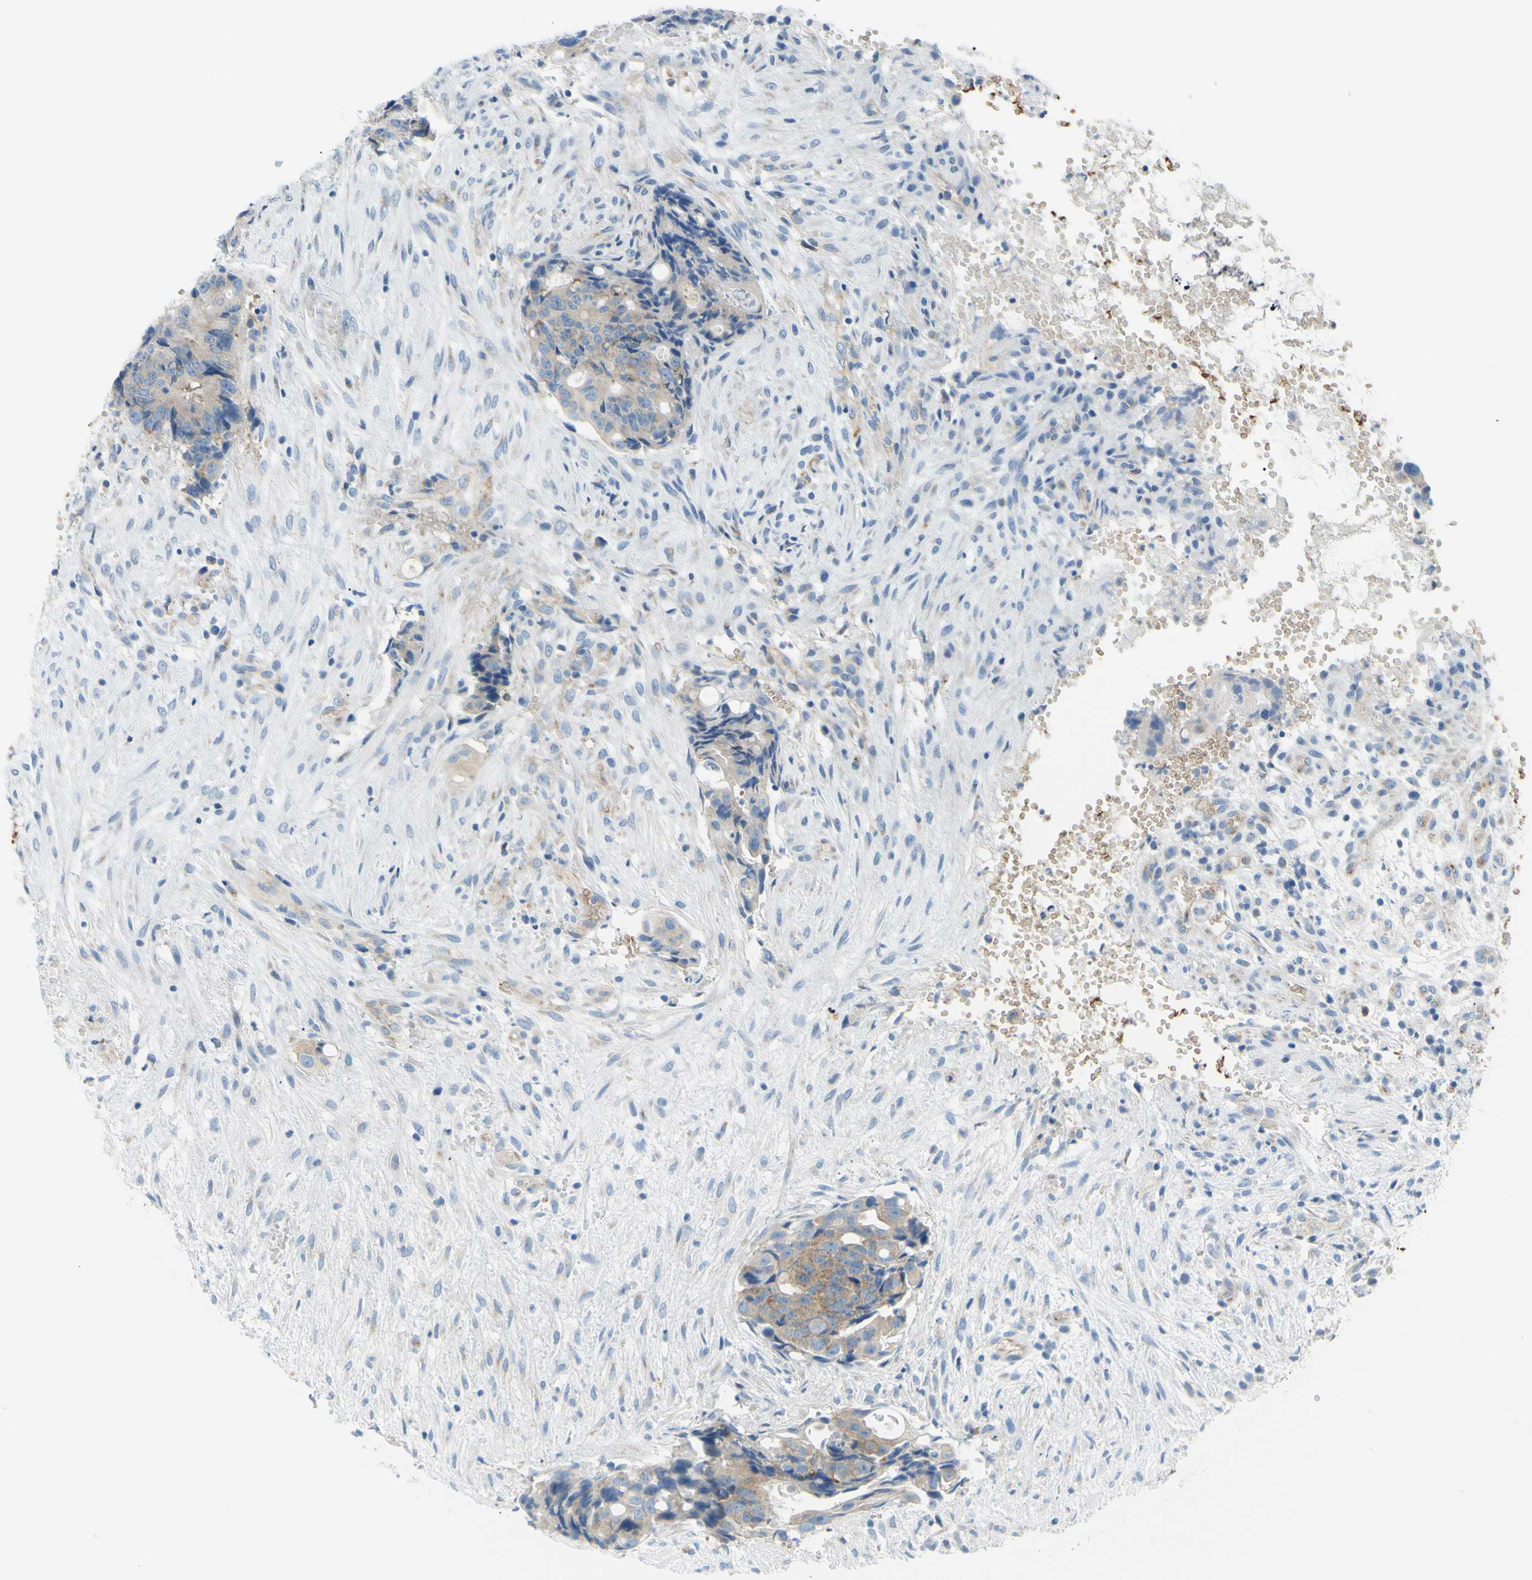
{"staining": {"intensity": "moderate", "quantity": "25%-75%", "location": "cytoplasmic/membranous"}, "tissue": "colorectal cancer", "cell_type": "Tumor cells", "image_type": "cancer", "snomed": [{"axis": "morphology", "description": "Adenocarcinoma, NOS"}, {"axis": "topography", "description": "Colon"}], "caption": "DAB immunohistochemical staining of adenocarcinoma (colorectal) demonstrates moderate cytoplasmic/membranous protein positivity in approximately 25%-75% of tumor cells.", "gene": "FRMD4B", "patient": {"sex": "female", "age": 57}}